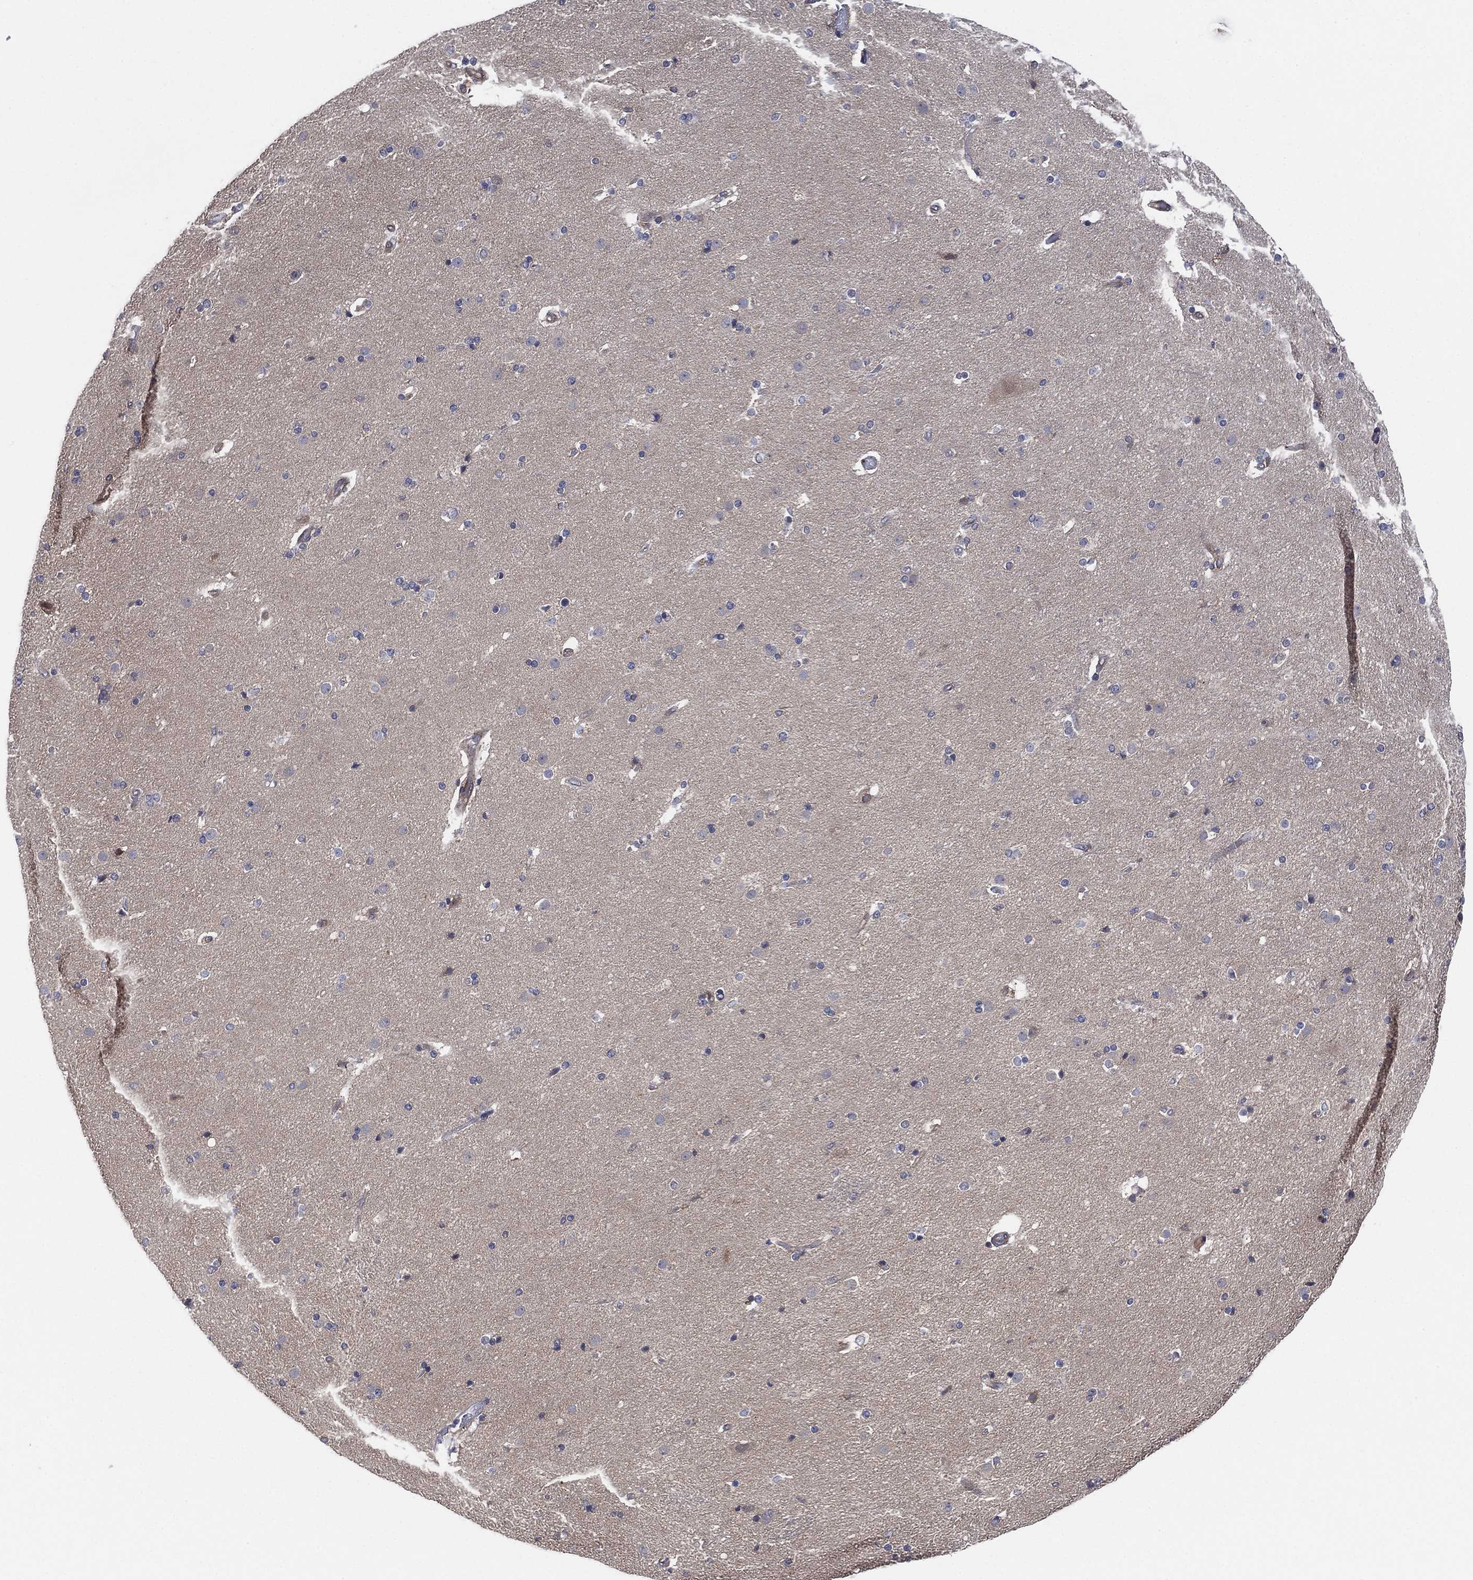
{"staining": {"intensity": "negative", "quantity": "none", "location": "none"}, "tissue": "caudate", "cell_type": "Glial cells", "image_type": "normal", "snomed": [{"axis": "morphology", "description": "Normal tissue, NOS"}, {"axis": "topography", "description": "Lateral ventricle wall"}], "caption": "IHC image of benign human caudate stained for a protein (brown), which displays no positivity in glial cells.", "gene": "FES", "patient": {"sex": "male", "age": 54}}